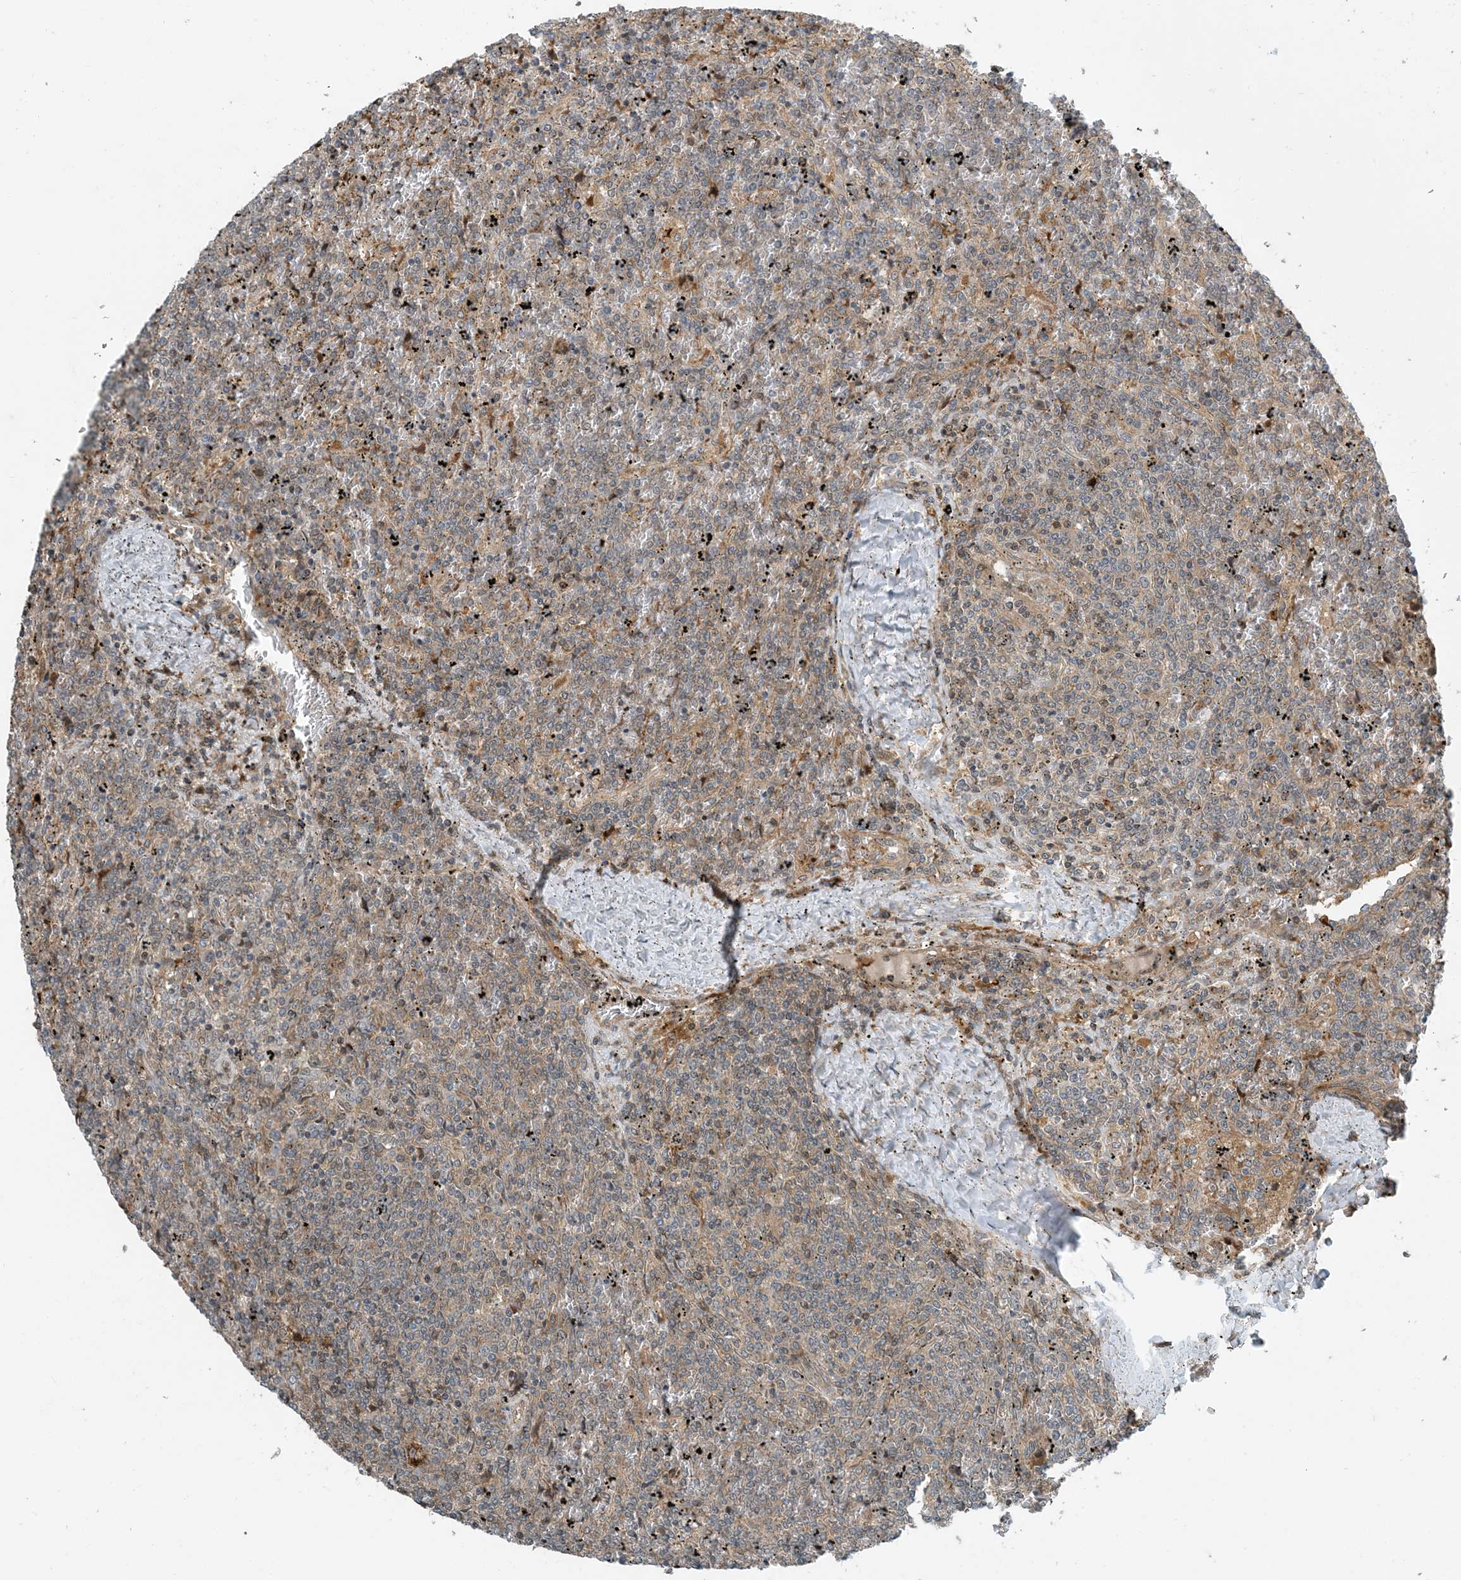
{"staining": {"intensity": "negative", "quantity": "none", "location": "none"}, "tissue": "lymphoma", "cell_type": "Tumor cells", "image_type": "cancer", "snomed": [{"axis": "morphology", "description": "Malignant lymphoma, non-Hodgkin's type, Low grade"}, {"axis": "topography", "description": "Spleen"}], "caption": "Tumor cells show no significant staining in lymphoma.", "gene": "ZBTB3", "patient": {"sex": "female", "age": 19}}